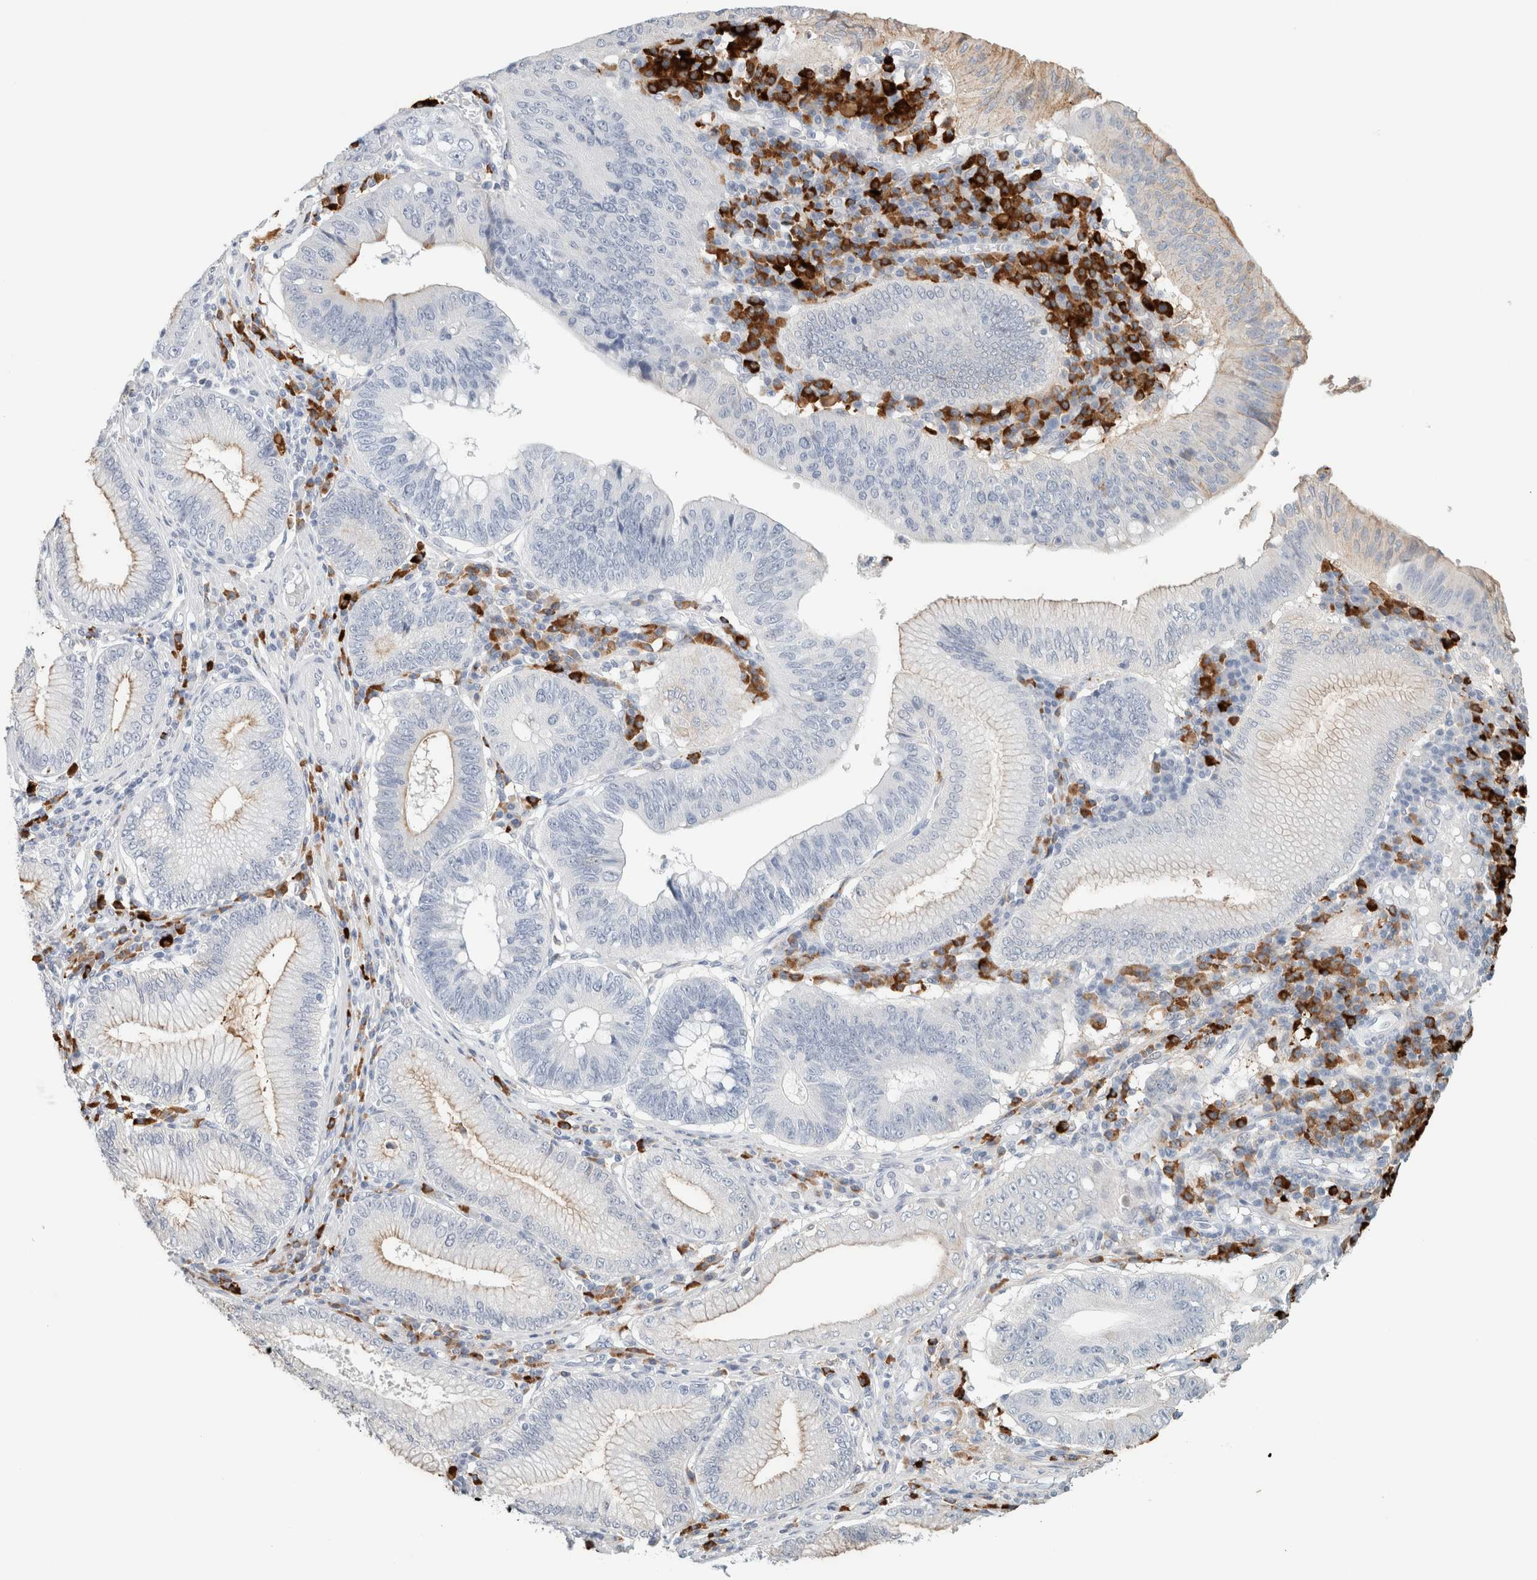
{"staining": {"intensity": "negative", "quantity": "none", "location": "none"}, "tissue": "stomach cancer", "cell_type": "Tumor cells", "image_type": "cancer", "snomed": [{"axis": "morphology", "description": "Adenocarcinoma, NOS"}, {"axis": "topography", "description": "Stomach"}], "caption": "Tumor cells are negative for protein expression in human adenocarcinoma (stomach).", "gene": "IL6", "patient": {"sex": "male", "age": 59}}